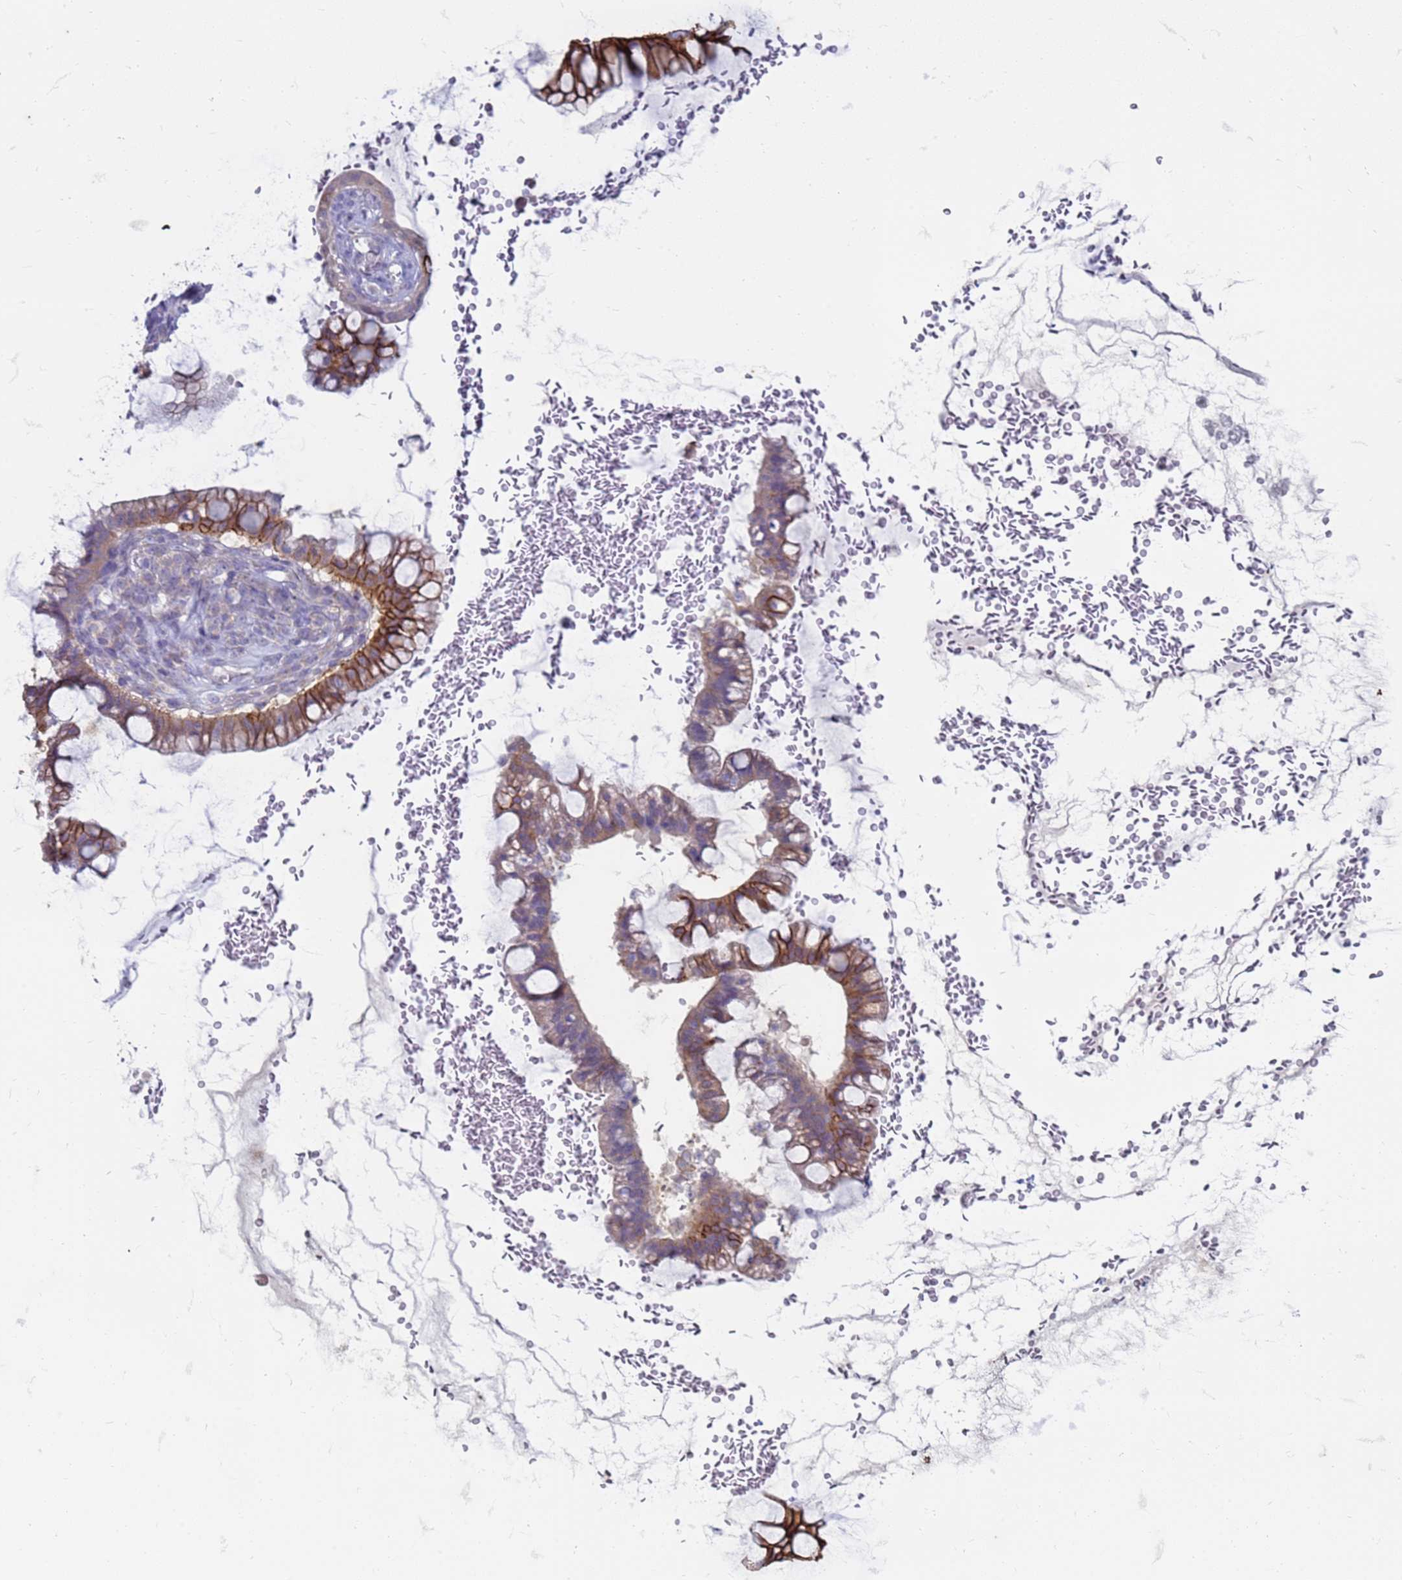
{"staining": {"intensity": "strong", "quantity": "25%-75%", "location": "cytoplasmic/membranous"}, "tissue": "ovarian cancer", "cell_type": "Tumor cells", "image_type": "cancer", "snomed": [{"axis": "morphology", "description": "Cystadenocarcinoma, mucinous, NOS"}, {"axis": "topography", "description": "Ovary"}], "caption": "Protein staining demonstrates strong cytoplasmic/membranous expression in about 25%-75% of tumor cells in ovarian cancer (mucinous cystadenocarcinoma). (DAB IHC with brightfield microscopy, high magnification).", "gene": "SUCO", "patient": {"sex": "female", "age": 73}}